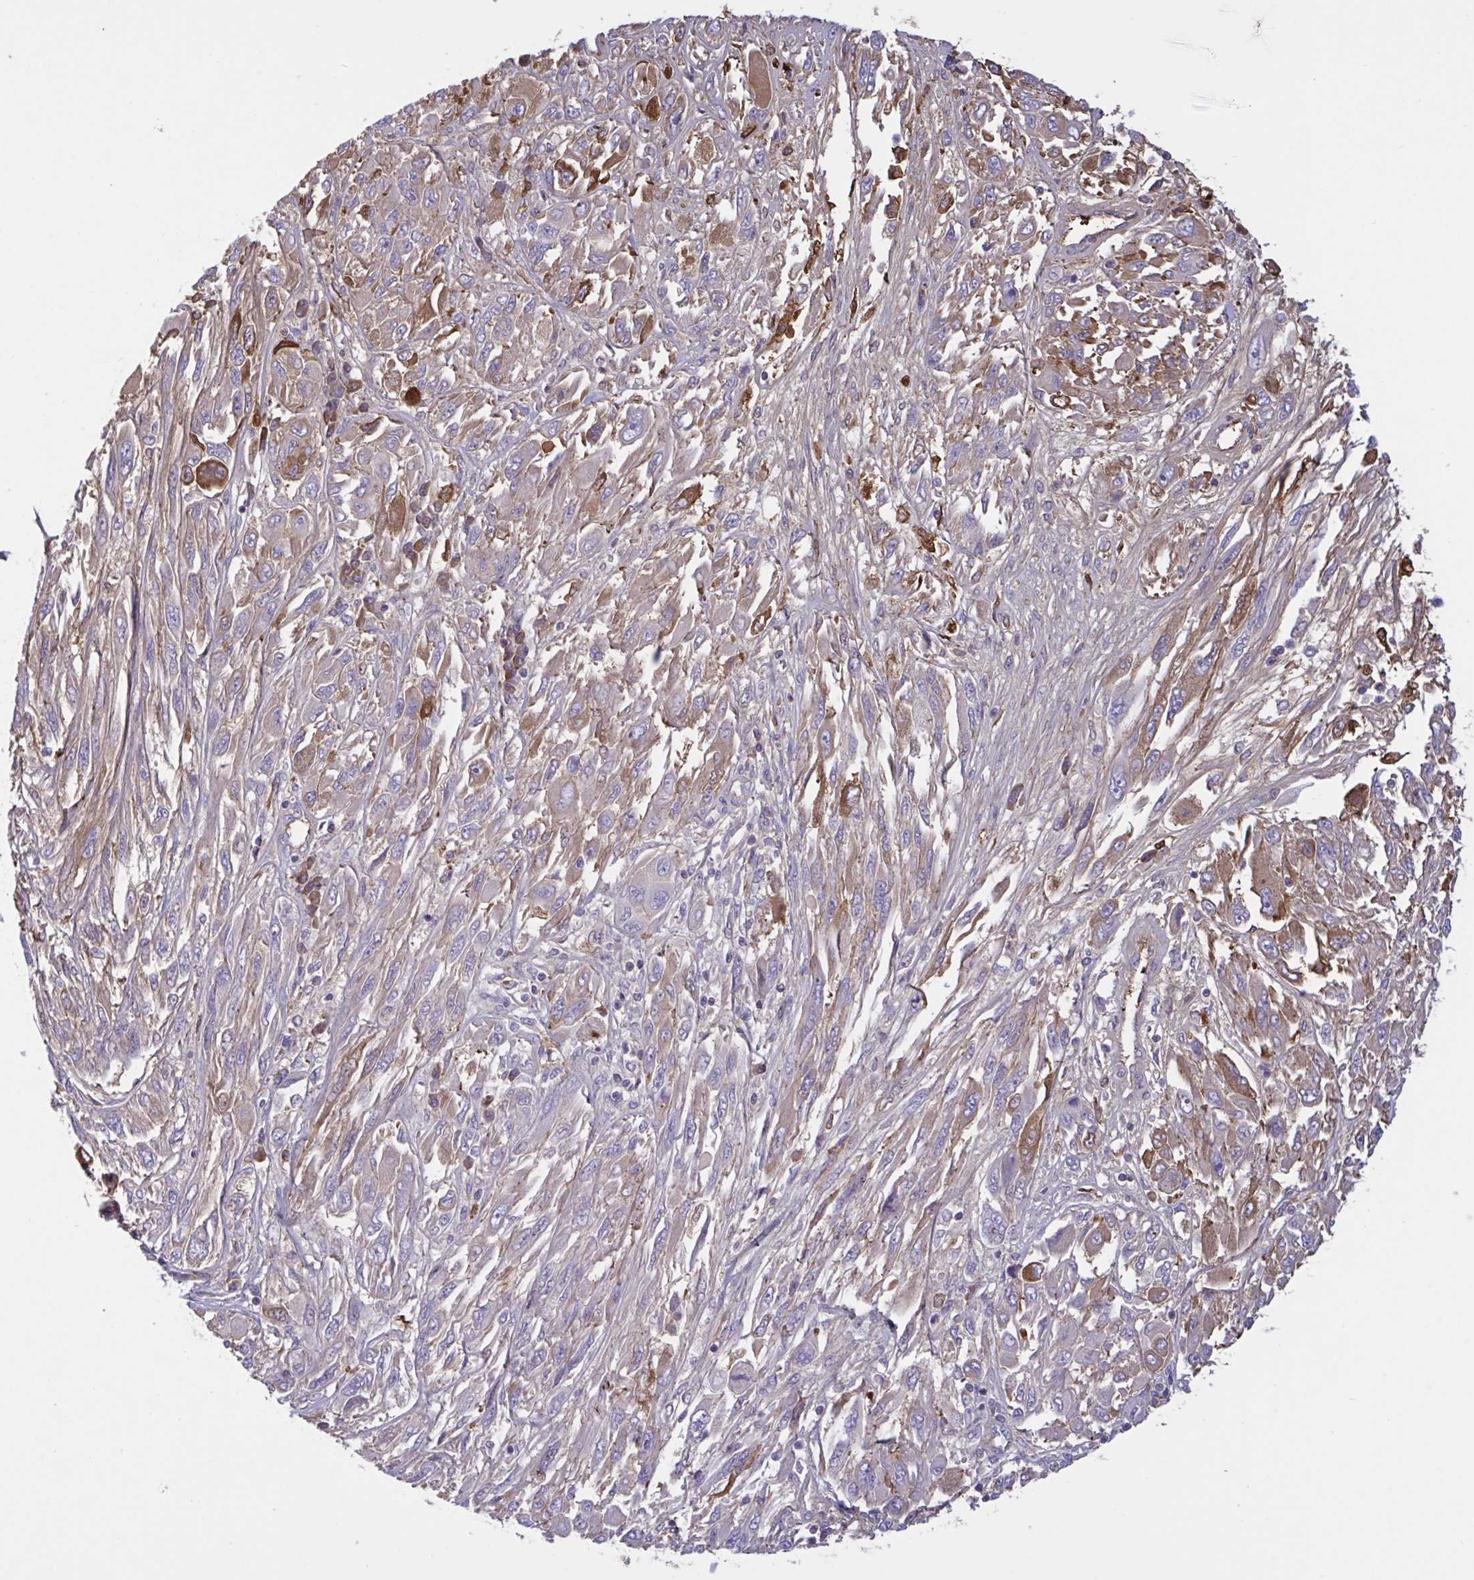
{"staining": {"intensity": "weak", "quantity": "<25%", "location": "cytoplasmic/membranous"}, "tissue": "melanoma", "cell_type": "Tumor cells", "image_type": "cancer", "snomed": [{"axis": "morphology", "description": "Malignant melanoma, NOS"}, {"axis": "topography", "description": "Skin"}], "caption": "DAB immunohistochemical staining of human melanoma reveals no significant positivity in tumor cells.", "gene": "IL1R1", "patient": {"sex": "female", "age": 91}}